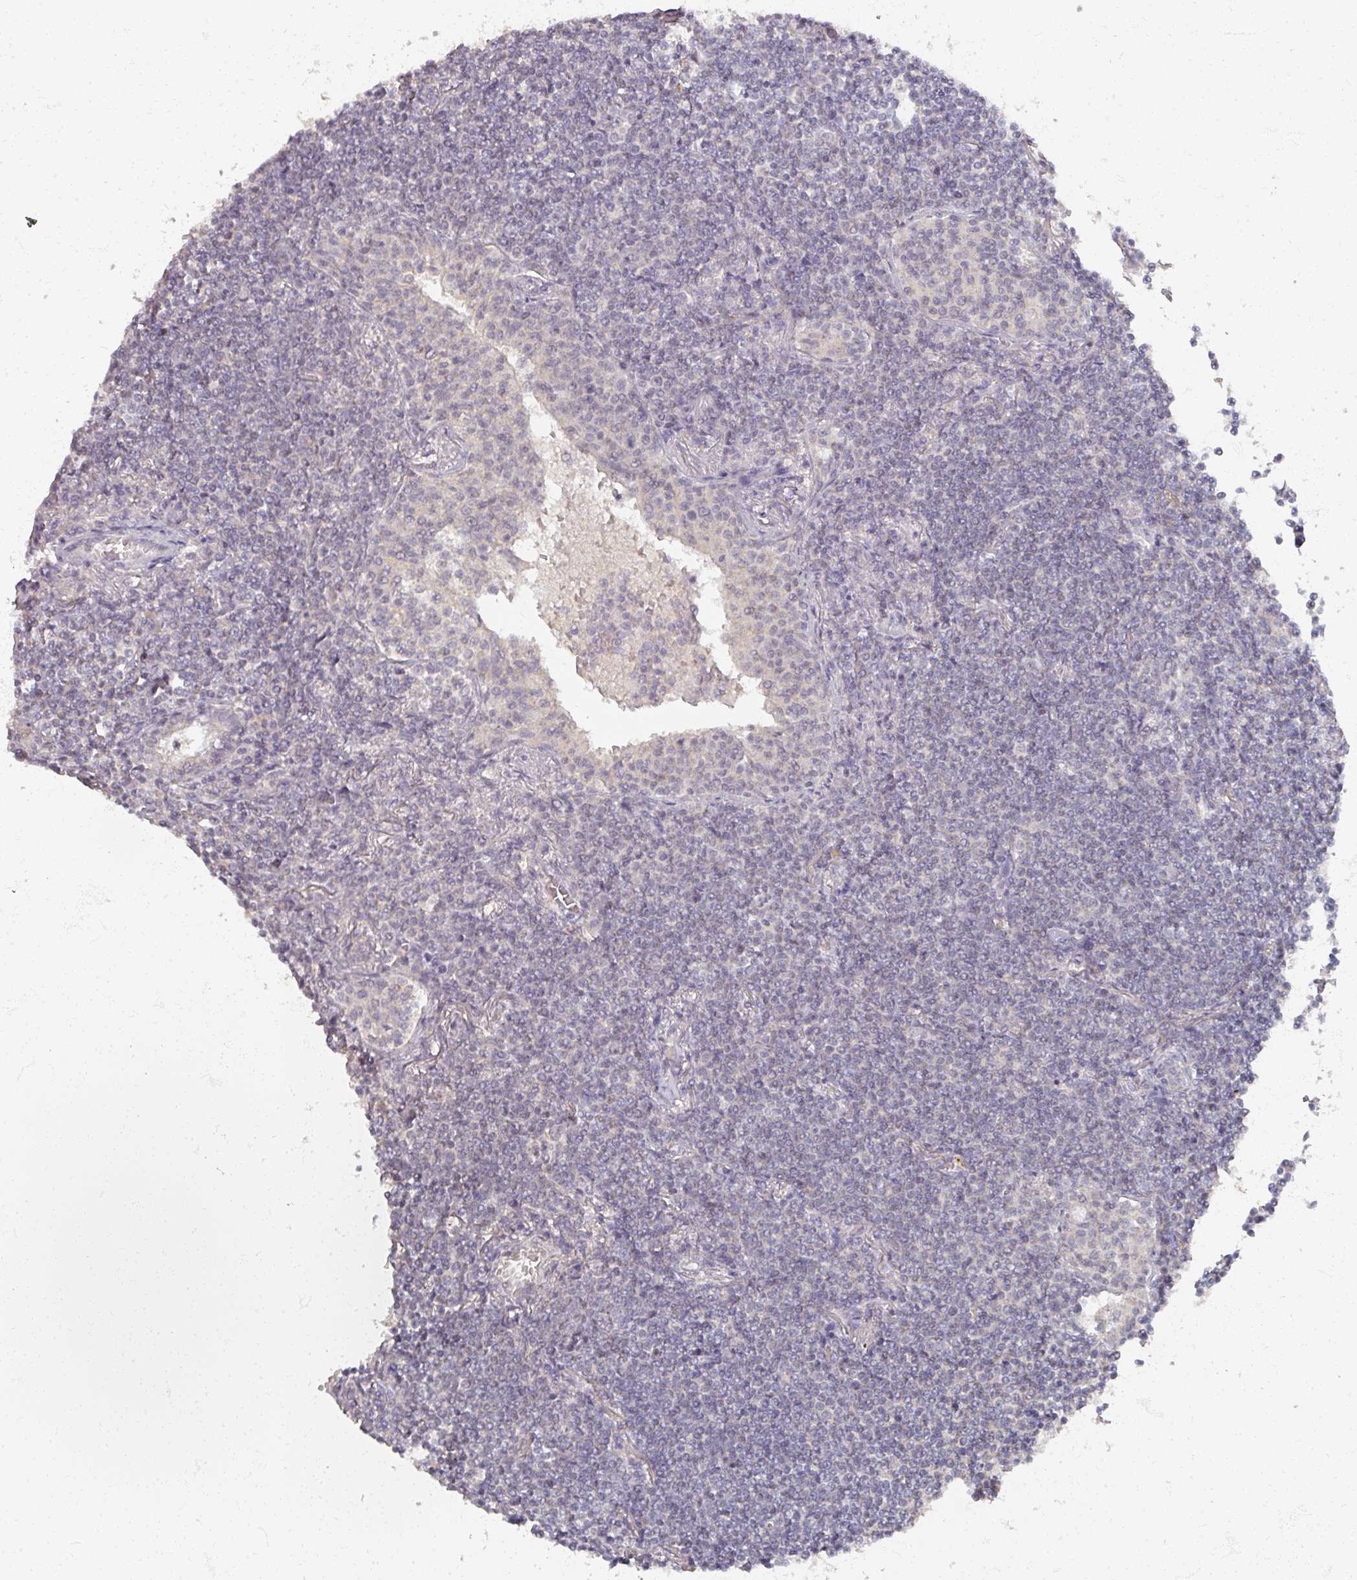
{"staining": {"intensity": "negative", "quantity": "none", "location": "none"}, "tissue": "lymphoma", "cell_type": "Tumor cells", "image_type": "cancer", "snomed": [{"axis": "morphology", "description": "Malignant lymphoma, non-Hodgkin's type, Low grade"}, {"axis": "topography", "description": "Lung"}], "caption": "The photomicrograph displays no staining of tumor cells in malignant lymphoma, non-Hodgkin's type (low-grade).", "gene": "SOX11", "patient": {"sex": "female", "age": 71}}